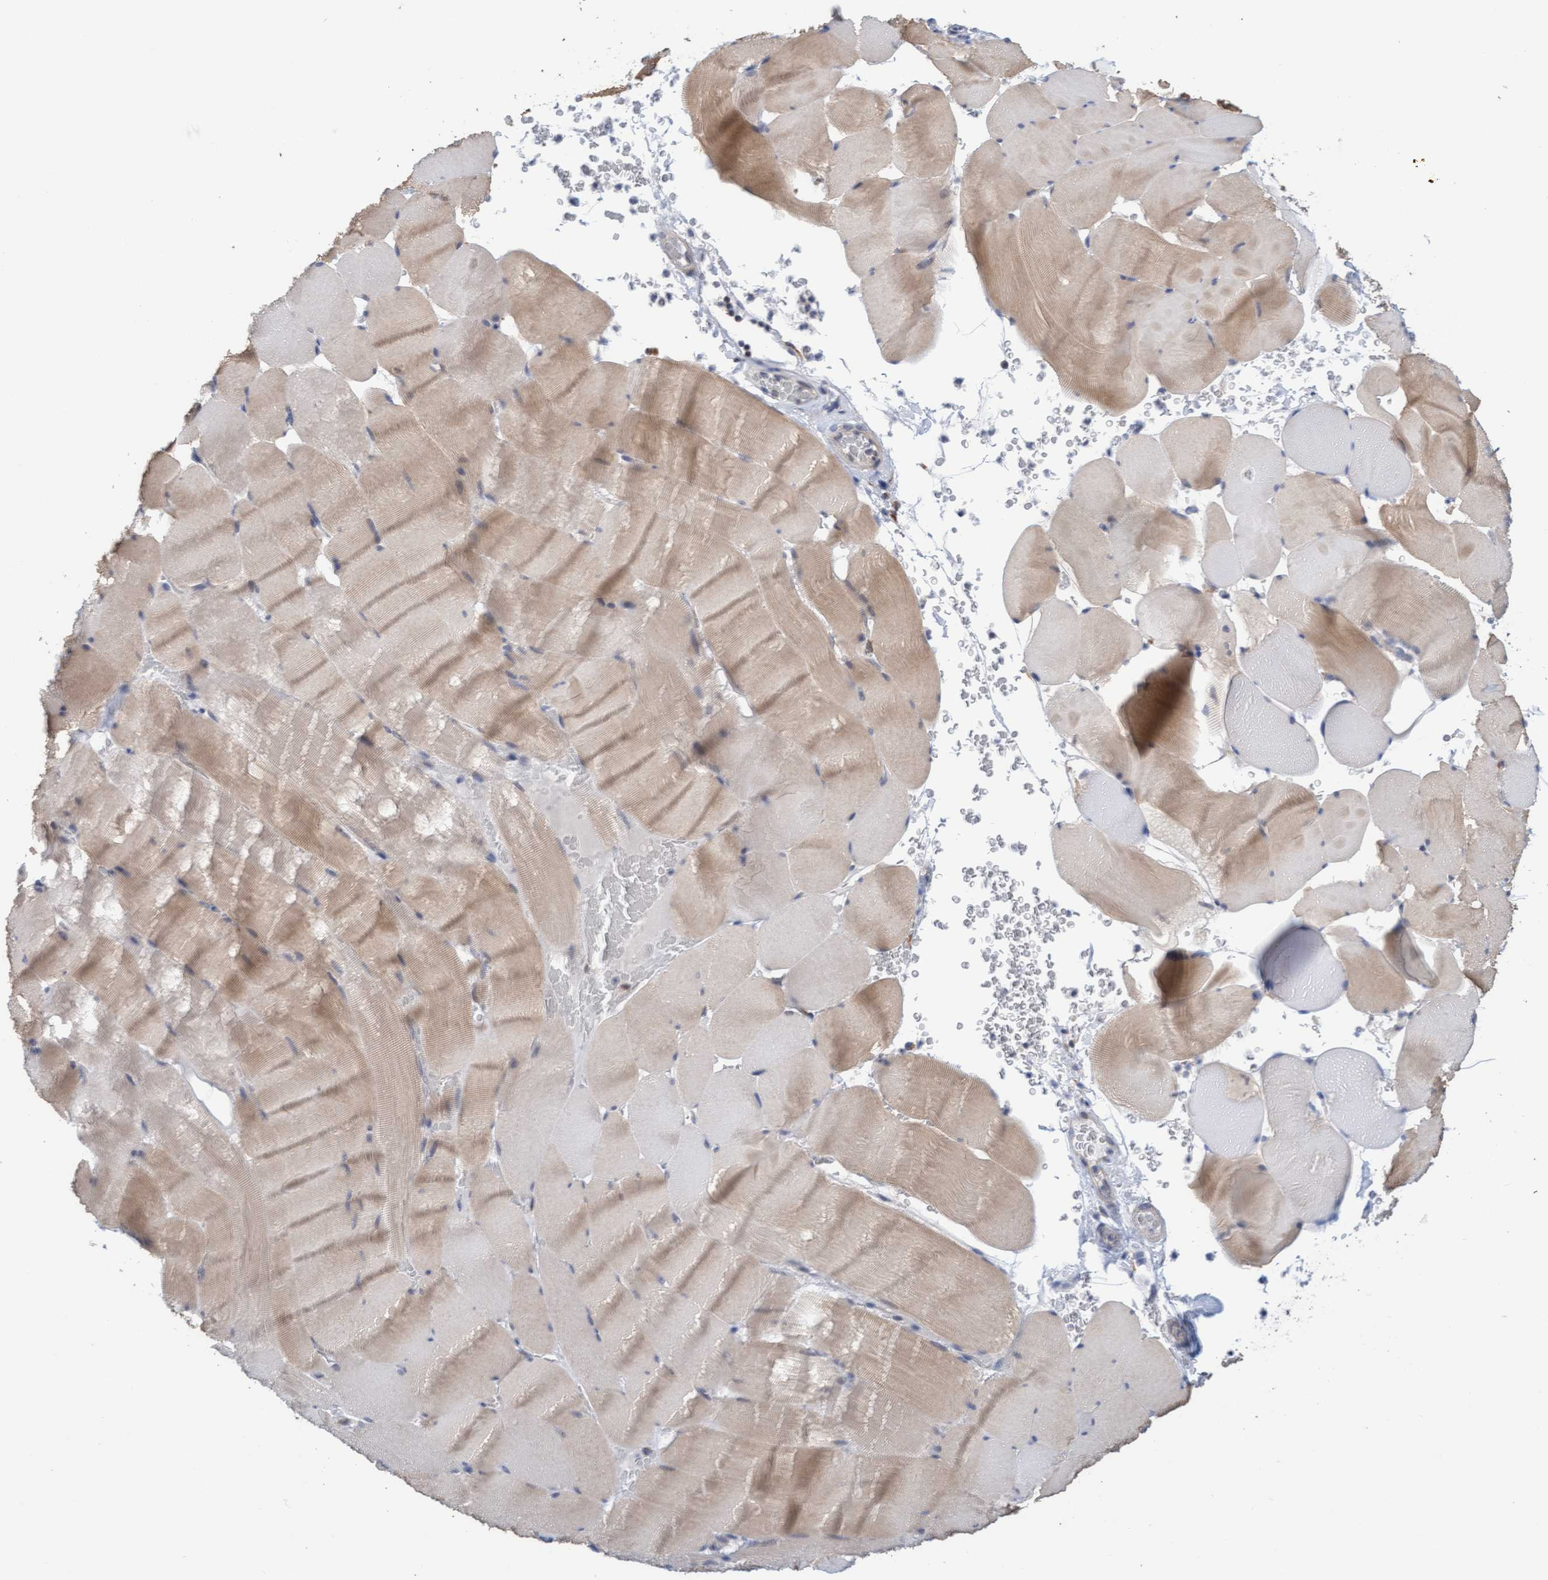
{"staining": {"intensity": "weak", "quantity": ">75%", "location": "cytoplasmic/membranous"}, "tissue": "skeletal muscle", "cell_type": "Myocytes", "image_type": "normal", "snomed": [{"axis": "morphology", "description": "Normal tissue, NOS"}, {"axis": "topography", "description": "Skeletal muscle"}], "caption": "Myocytes demonstrate weak cytoplasmic/membranous staining in approximately >75% of cells in normal skeletal muscle.", "gene": "AMZ2", "patient": {"sex": "male", "age": 62}}